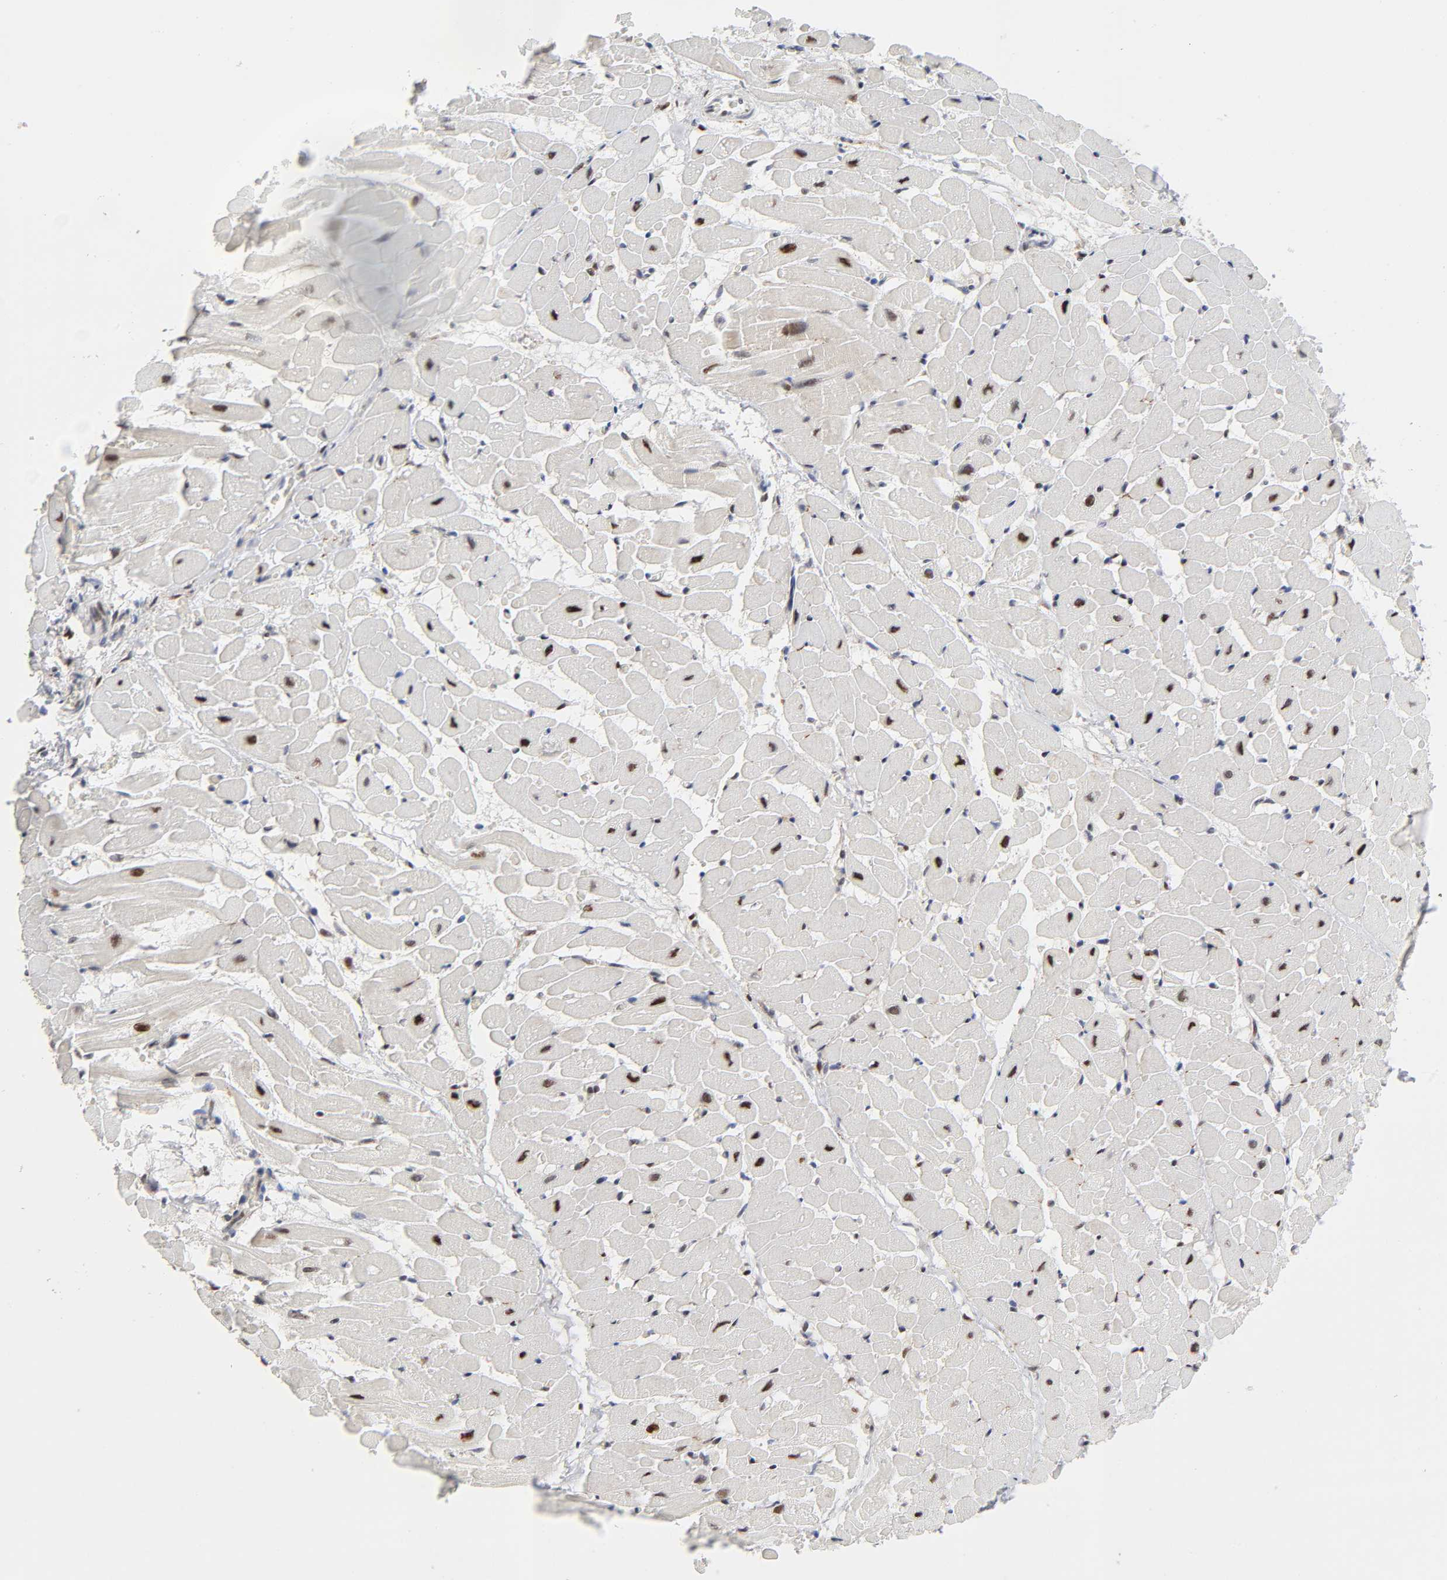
{"staining": {"intensity": "weak", "quantity": "25%-75%", "location": "cytoplasmic/membranous"}, "tissue": "heart muscle", "cell_type": "Cardiomyocytes", "image_type": "normal", "snomed": [{"axis": "morphology", "description": "Normal tissue, NOS"}, {"axis": "topography", "description": "Heart"}], "caption": "High-magnification brightfield microscopy of unremarkable heart muscle stained with DAB (3,3'-diaminobenzidine) (brown) and counterstained with hematoxylin (blue). cardiomyocytes exhibit weak cytoplasmic/membranous positivity is identified in about25%-75% of cells. The staining is performed using DAB brown chromogen to label protein expression. The nuclei are counter-stained blue using hematoxylin.", "gene": "STK38", "patient": {"sex": "male", "age": 45}}